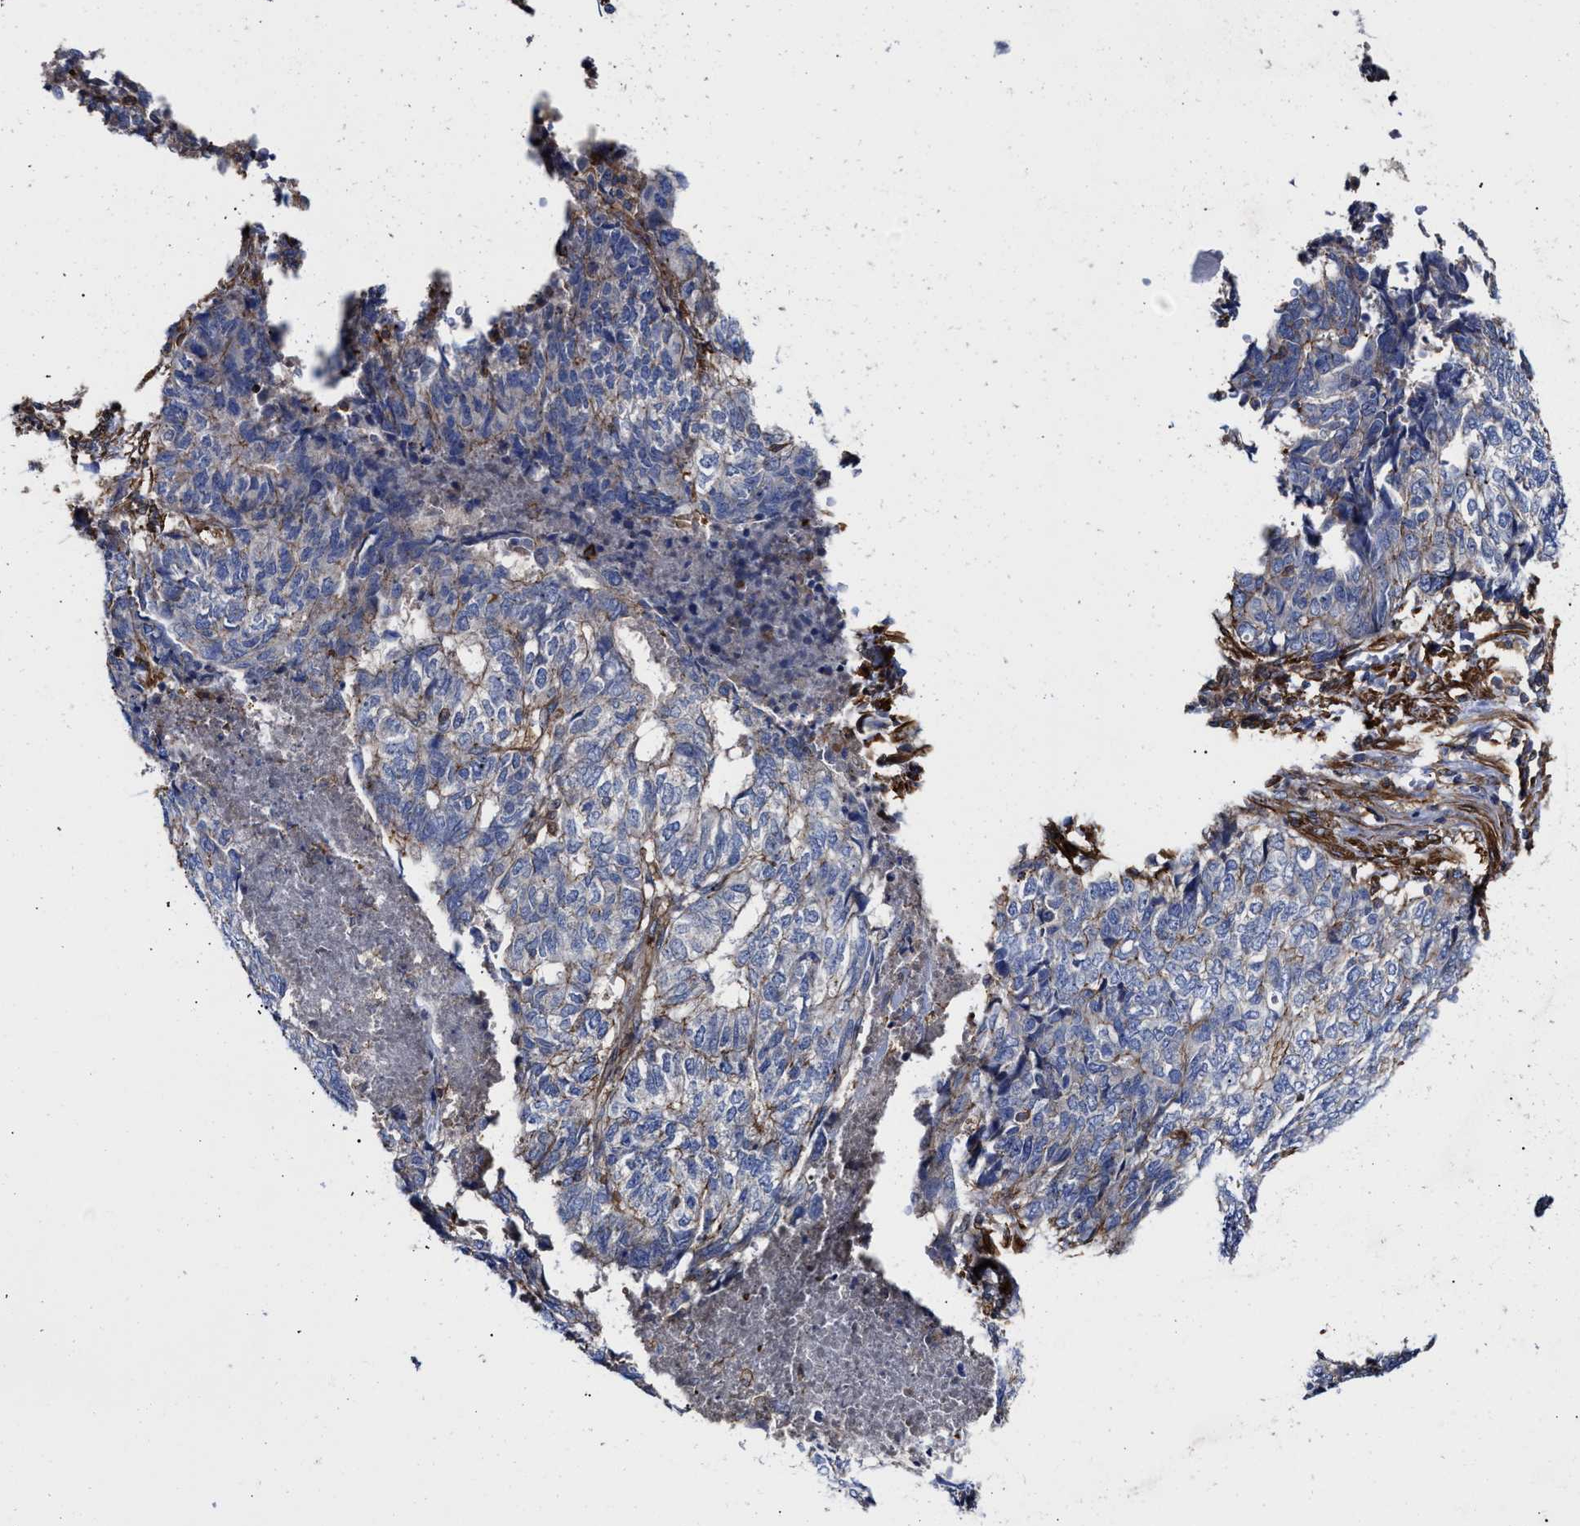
{"staining": {"intensity": "negative", "quantity": "none", "location": "none"}, "tissue": "endometrial cancer", "cell_type": "Tumor cells", "image_type": "cancer", "snomed": [{"axis": "morphology", "description": "Adenocarcinoma, NOS"}, {"axis": "topography", "description": "Endometrium"}], "caption": "Immunohistochemical staining of adenocarcinoma (endometrial) reveals no significant expression in tumor cells.", "gene": "HS3ST5", "patient": {"sex": "female", "age": 80}}